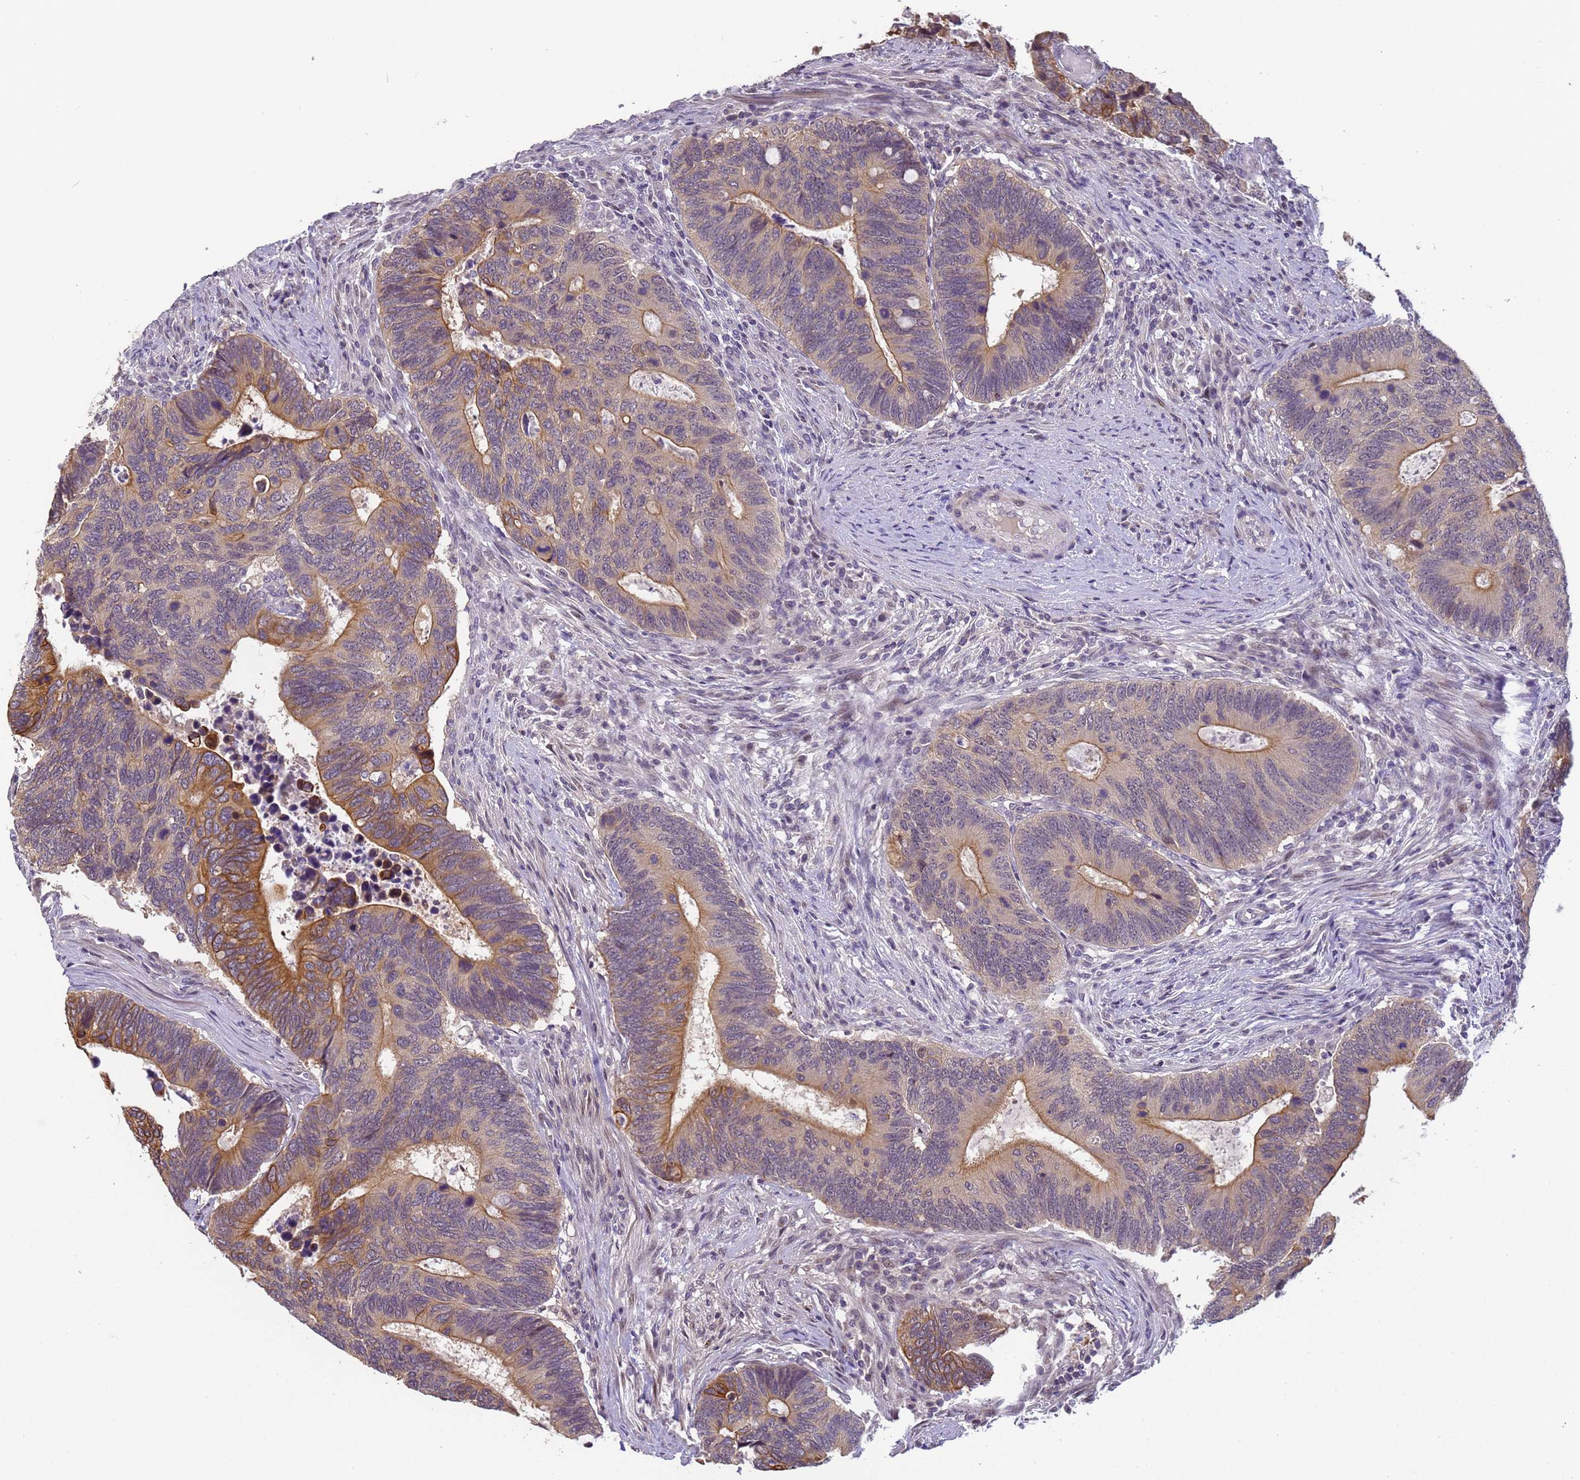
{"staining": {"intensity": "moderate", "quantity": "25%-75%", "location": "cytoplasmic/membranous"}, "tissue": "colorectal cancer", "cell_type": "Tumor cells", "image_type": "cancer", "snomed": [{"axis": "morphology", "description": "Adenocarcinoma, NOS"}, {"axis": "topography", "description": "Colon"}], "caption": "Colorectal adenocarcinoma stained with a protein marker exhibits moderate staining in tumor cells.", "gene": "VWA3A", "patient": {"sex": "male", "age": 87}}